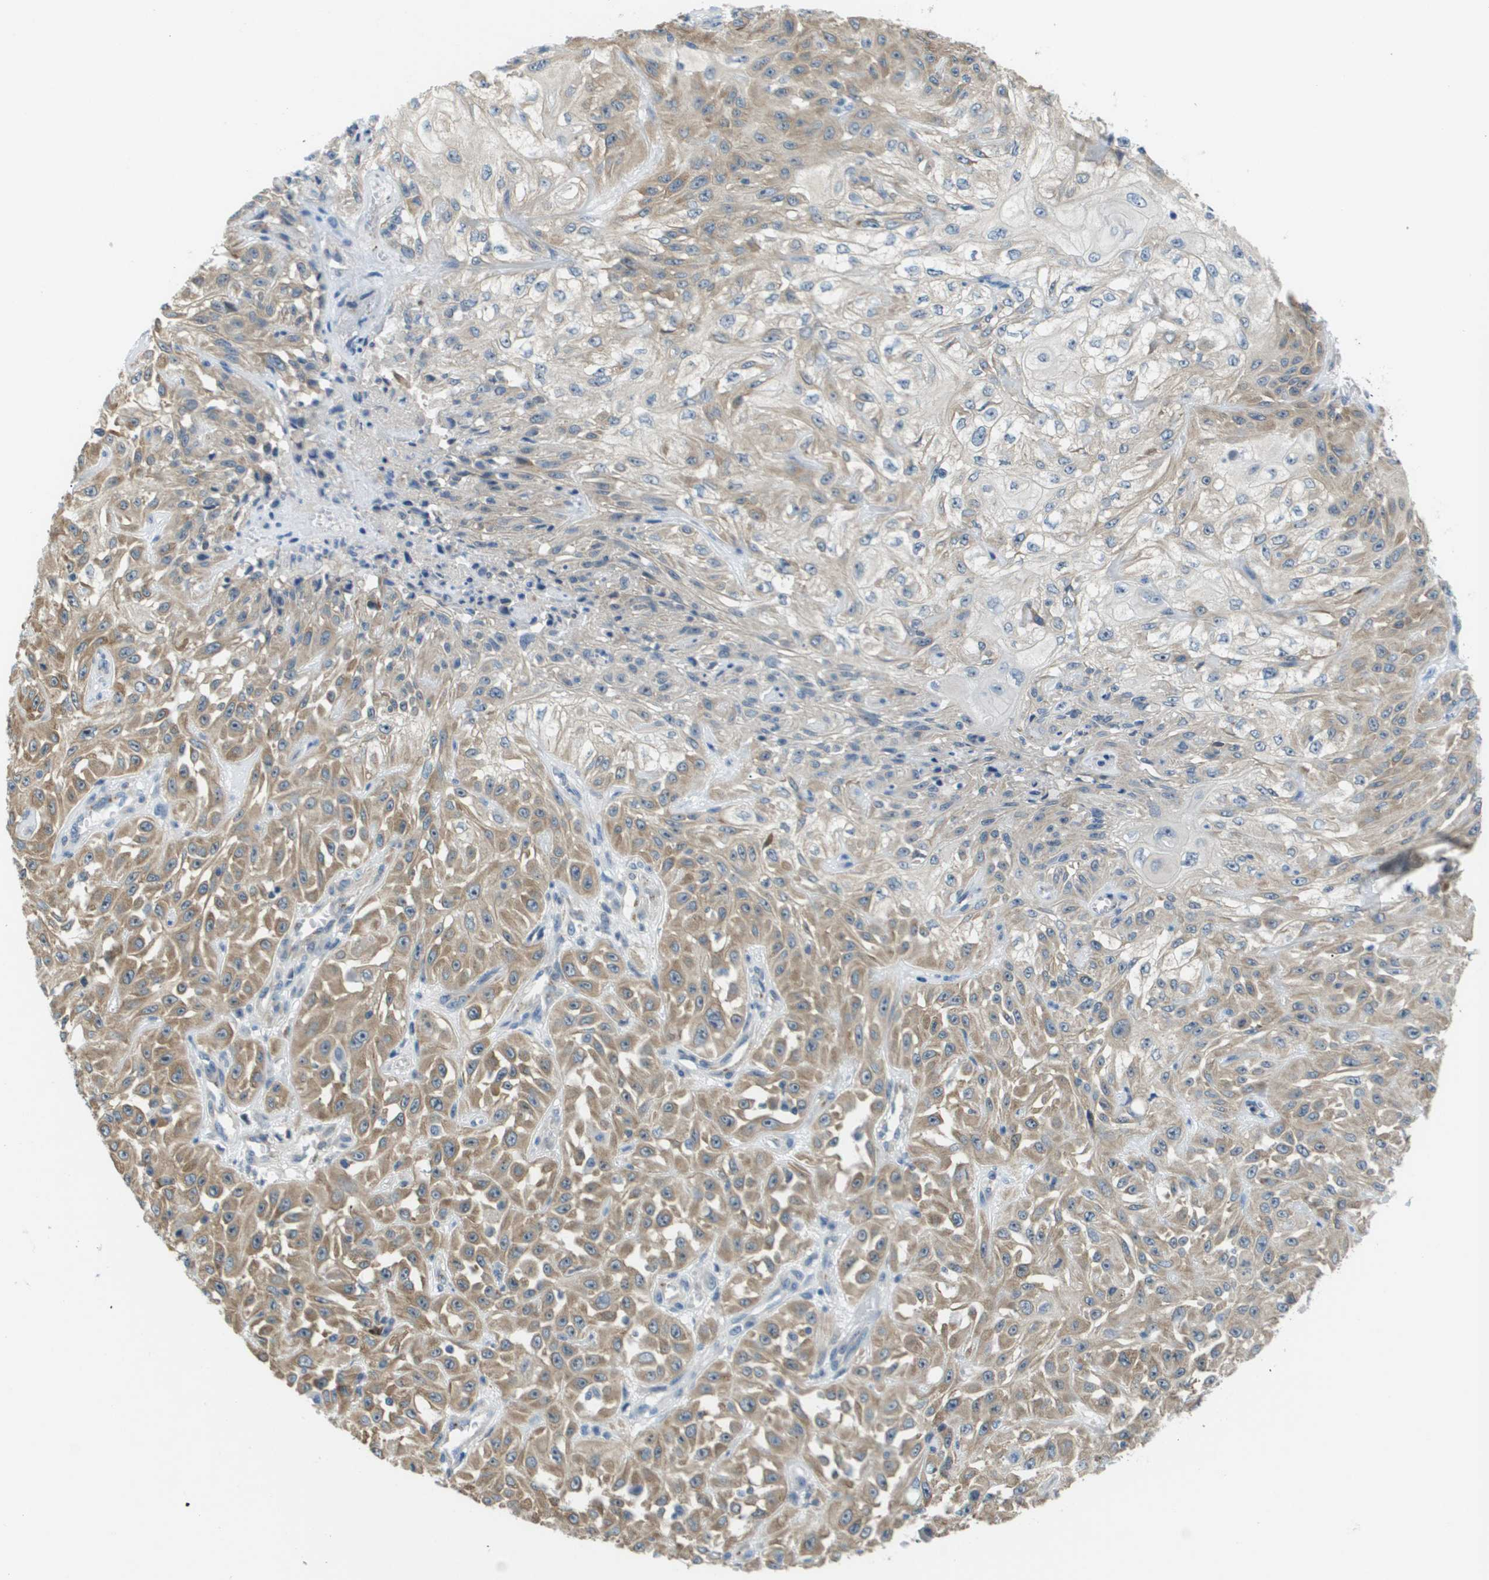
{"staining": {"intensity": "moderate", "quantity": ">75%", "location": "cytoplasmic/membranous"}, "tissue": "skin cancer", "cell_type": "Tumor cells", "image_type": "cancer", "snomed": [{"axis": "morphology", "description": "Squamous cell carcinoma, NOS"}, {"axis": "morphology", "description": "Squamous cell carcinoma, metastatic, NOS"}, {"axis": "topography", "description": "Skin"}, {"axis": "topography", "description": "Lymph node"}], "caption": "Immunohistochemistry (IHC) histopathology image of neoplastic tissue: human skin cancer stained using IHC shows medium levels of moderate protein expression localized specifically in the cytoplasmic/membranous of tumor cells, appearing as a cytoplasmic/membranous brown color.", "gene": "OTUD5", "patient": {"sex": "male", "age": 75}}